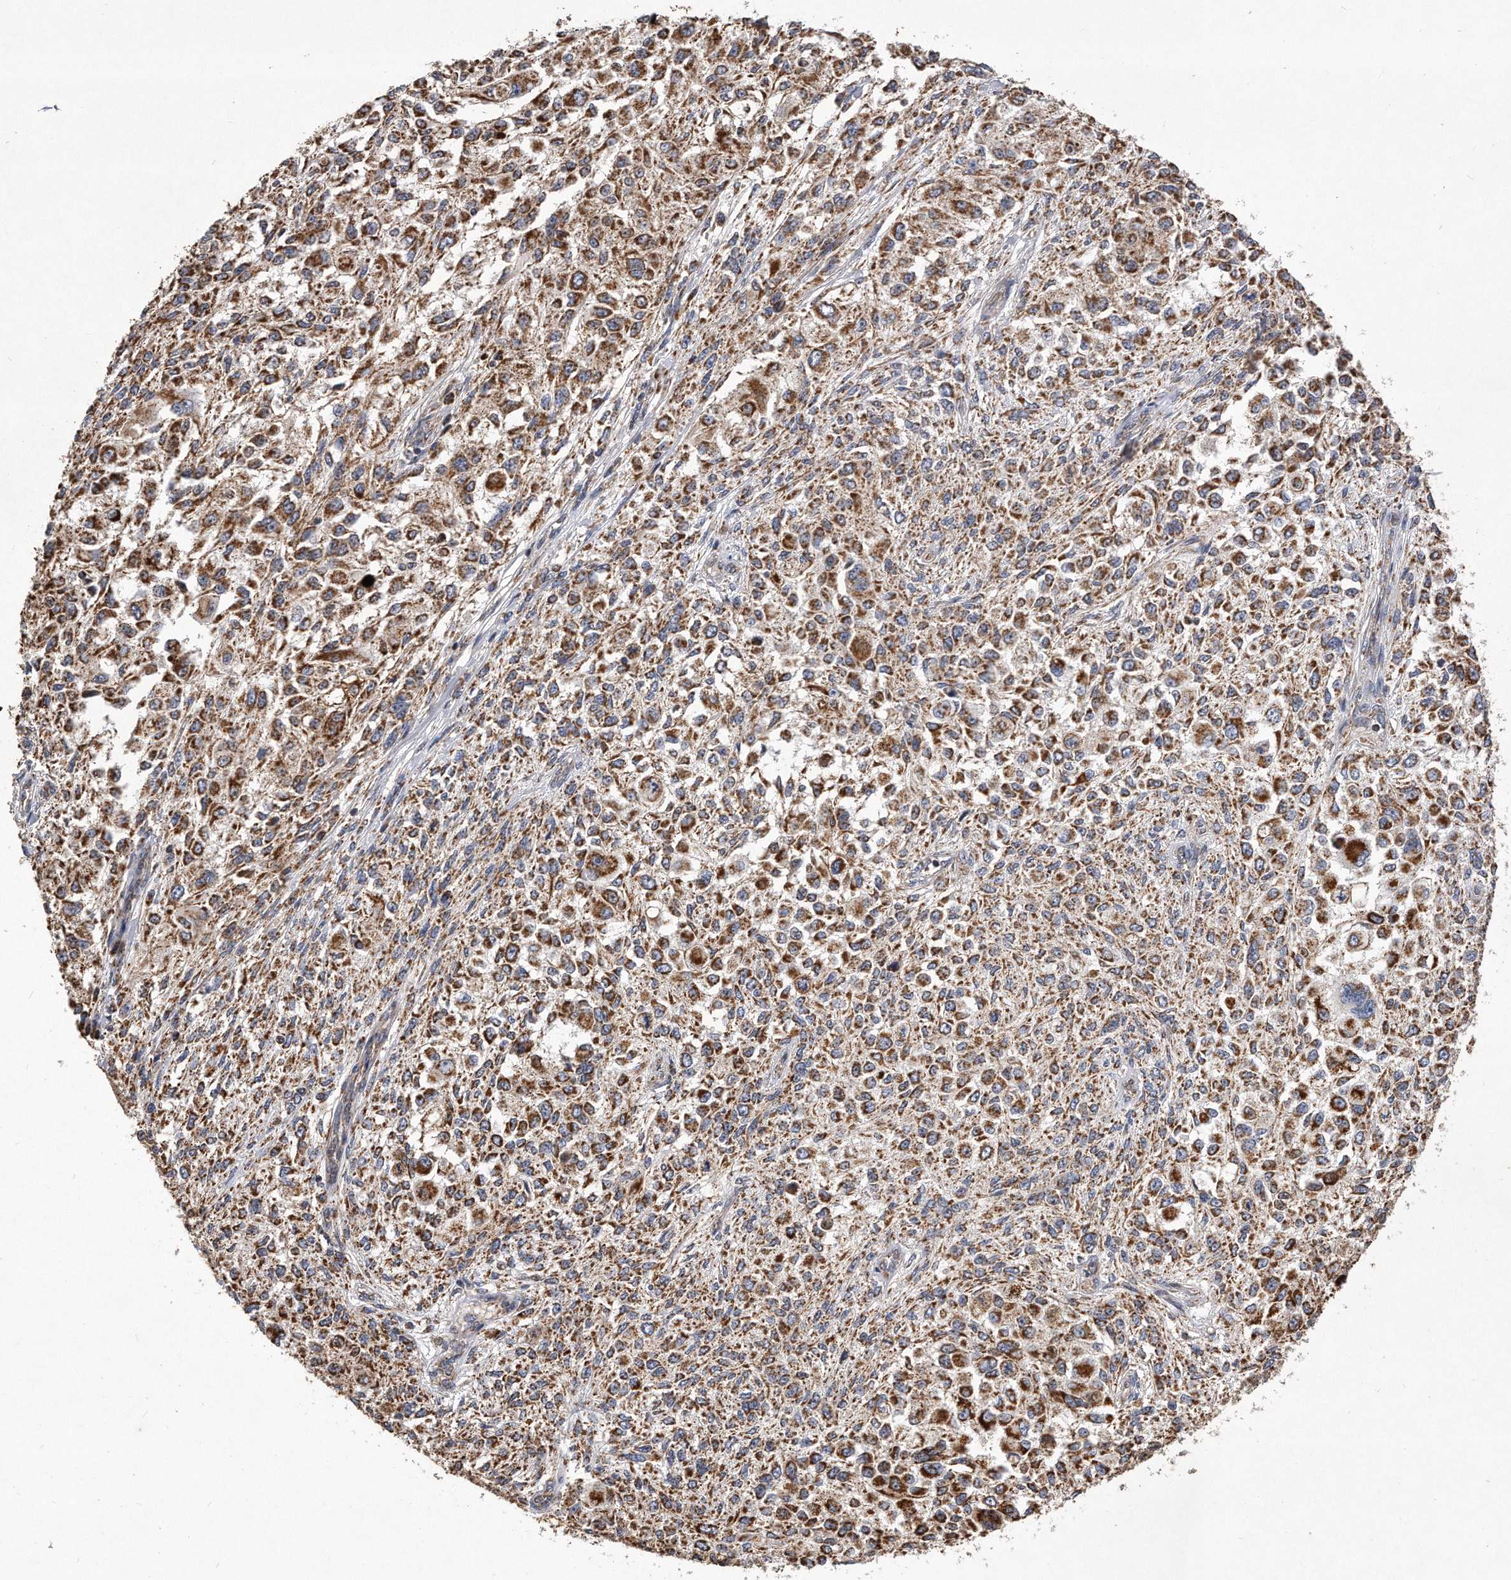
{"staining": {"intensity": "moderate", "quantity": ">75%", "location": "cytoplasmic/membranous"}, "tissue": "melanoma", "cell_type": "Tumor cells", "image_type": "cancer", "snomed": [{"axis": "morphology", "description": "Necrosis, NOS"}, {"axis": "morphology", "description": "Malignant melanoma, NOS"}, {"axis": "topography", "description": "Skin"}], "caption": "About >75% of tumor cells in melanoma demonstrate moderate cytoplasmic/membranous protein positivity as visualized by brown immunohistochemical staining.", "gene": "PPP5C", "patient": {"sex": "female", "age": 87}}